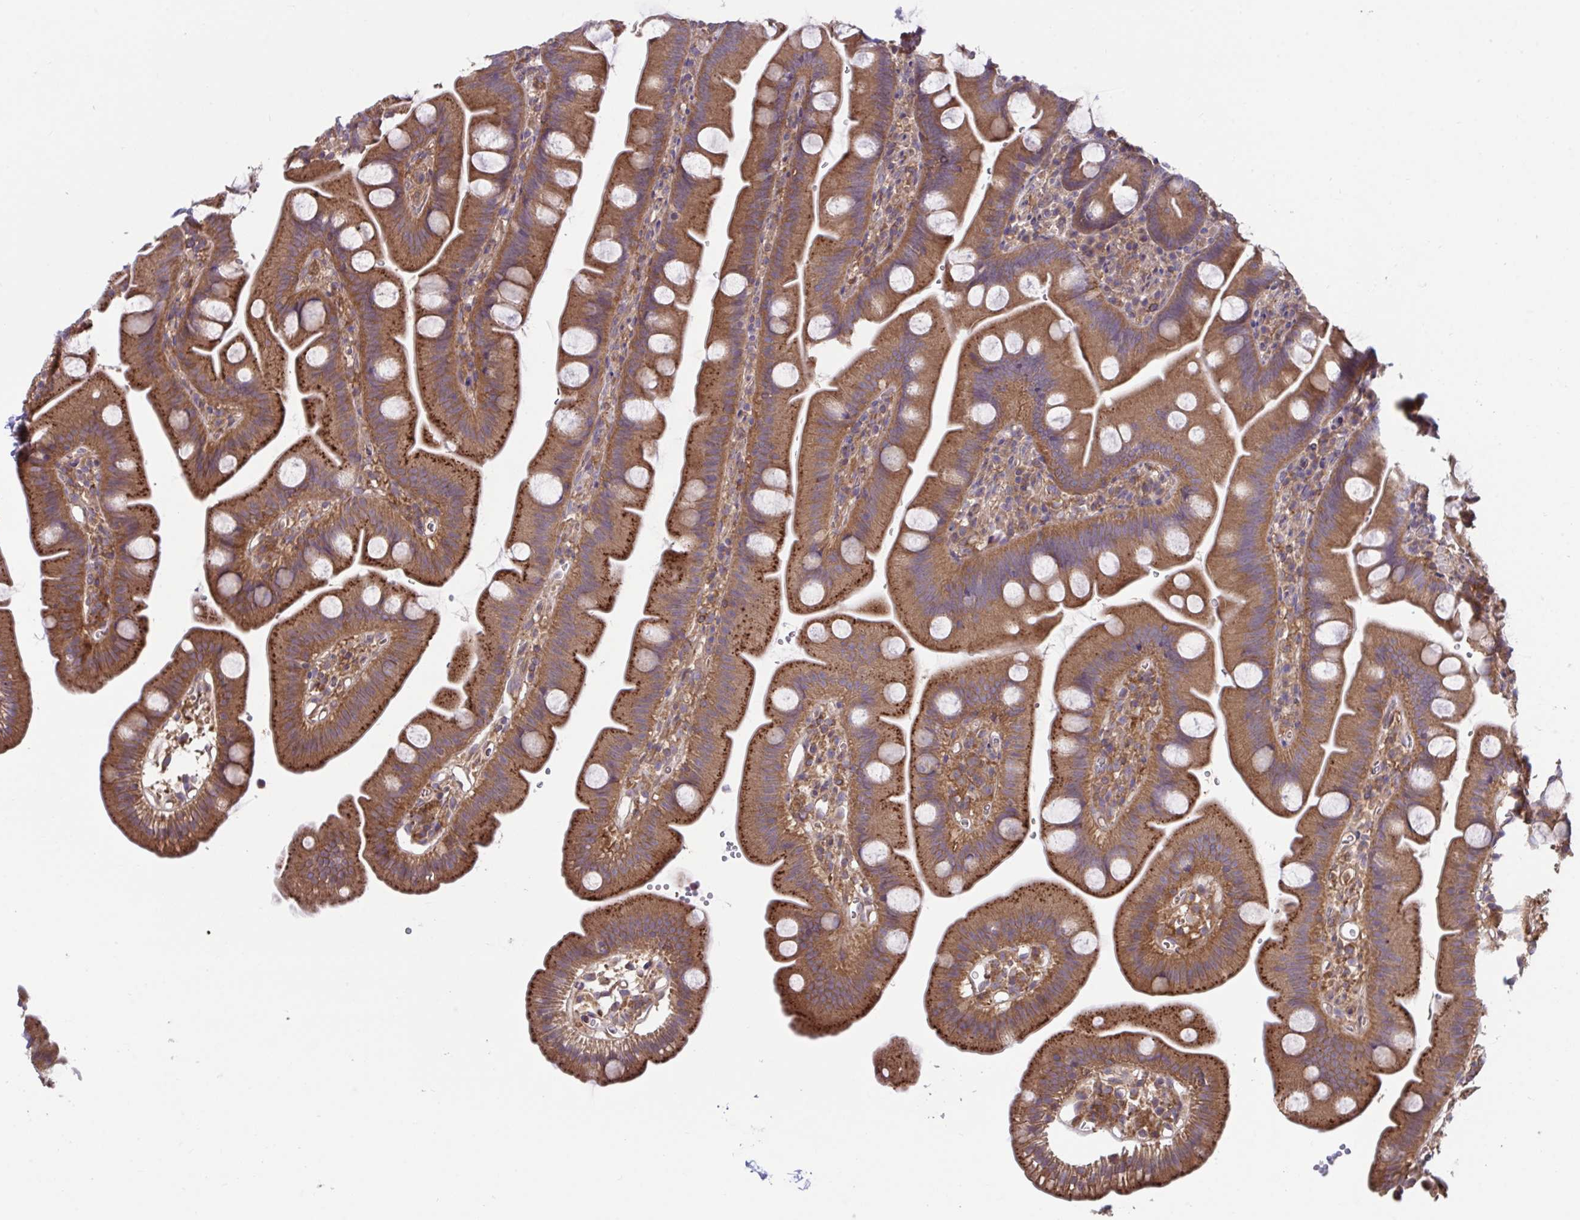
{"staining": {"intensity": "strong", "quantity": ">75%", "location": "cytoplasmic/membranous"}, "tissue": "small intestine", "cell_type": "Glandular cells", "image_type": "normal", "snomed": [{"axis": "morphology", "description": "Normal tissue, NOS"}, {"axis": "topography", "description": "Small intestine"}], "caption": "Immunohistochemical staining of unremarkable small intestine shows >75% levels of strong cytoplasmic/membranous protein staining in approximately >75% of glandular cells.", "gene": "IST1", "patient": {"sex": "female", "age": 68}}